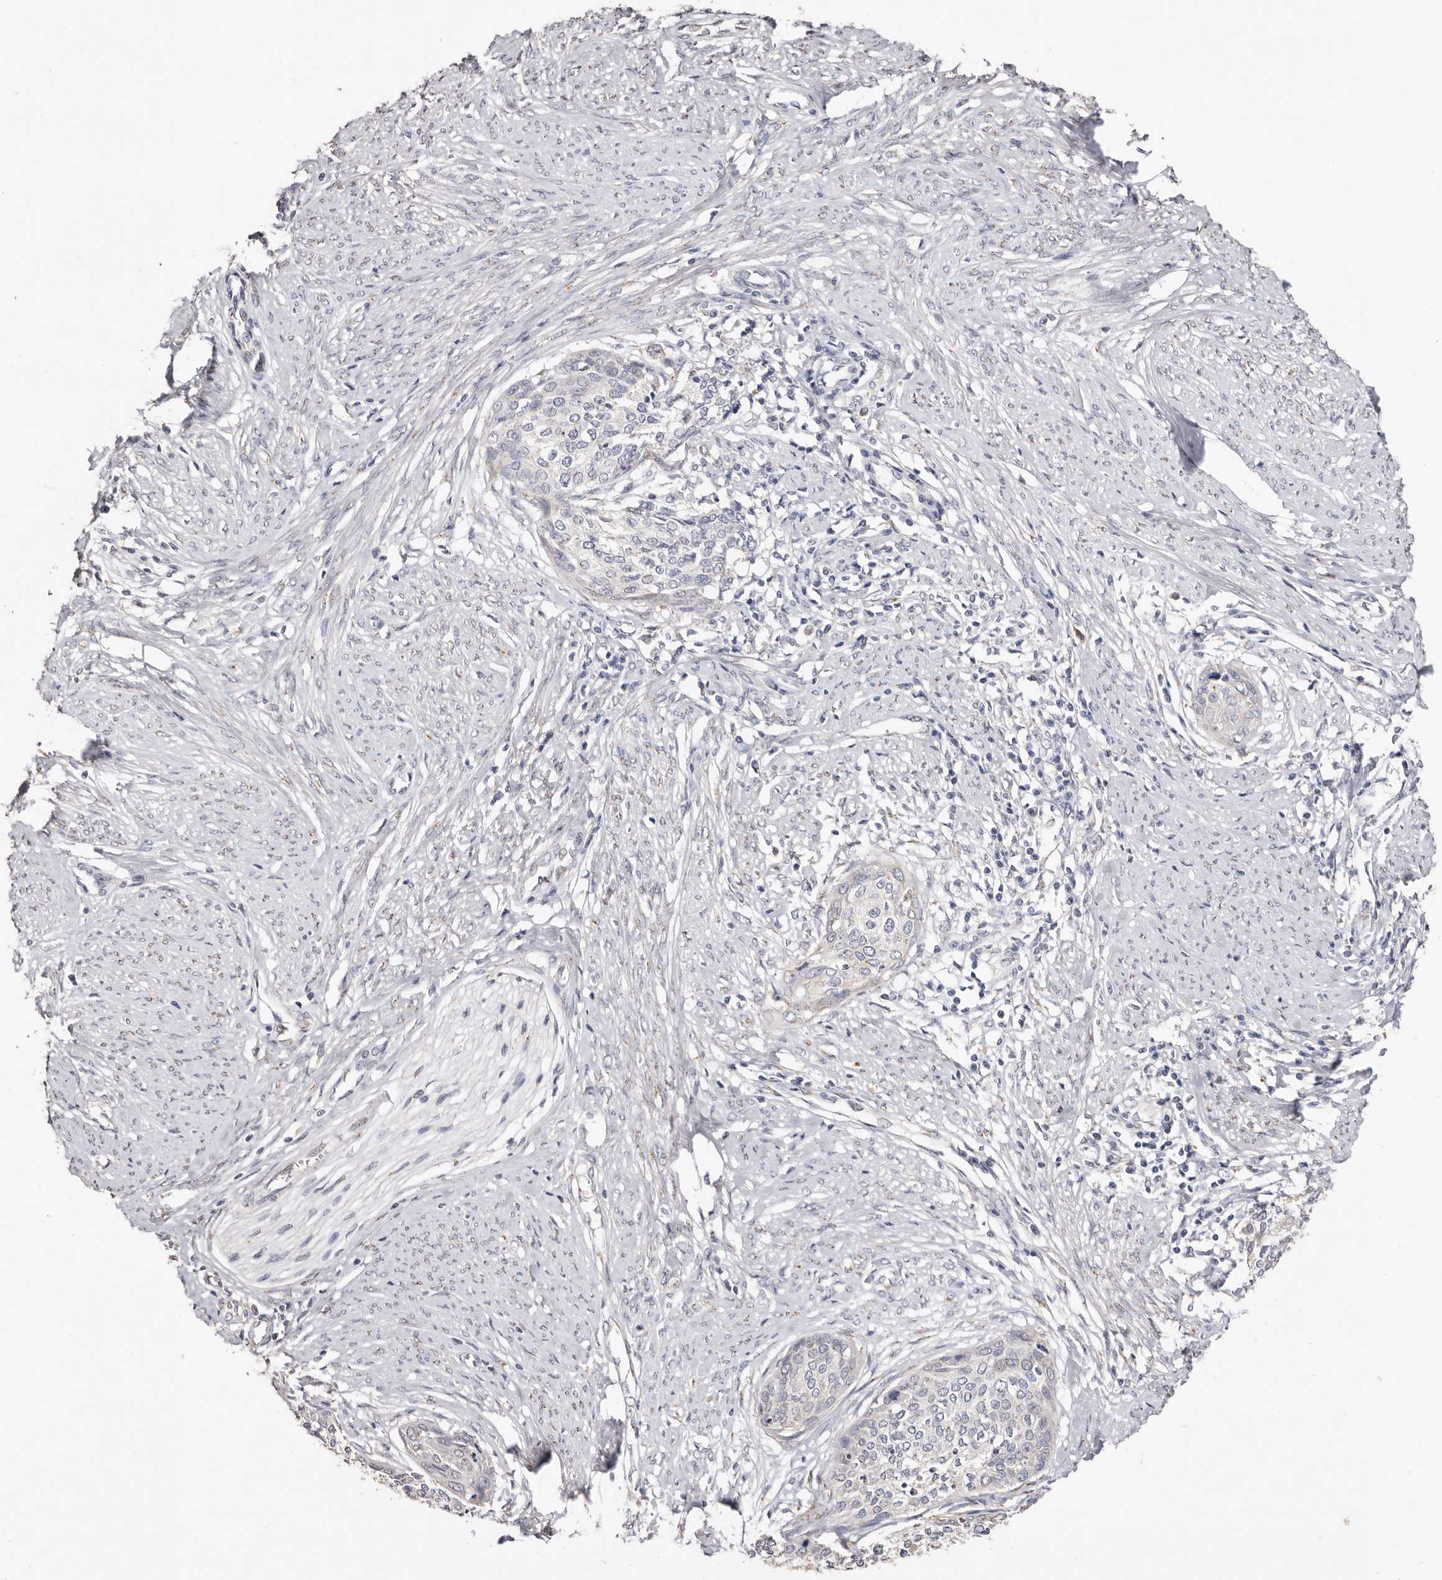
{"staining": {"intensity": "negative", "quantity": "none", "location": "none"}, "tissue": "cervical cancer", "cell_type": "Tumor cells", "image_type": "cancer", "snomed": [{"axis": "morphology", "description": "Squamous cell carcinoma, NOS"}, {"axis": "topography", "description": "Cervix"}], "caption": "High power microscopy photomicrograph of an IHC histopathology image of cervical cancer (squamous cell carcinoma), revealing no significant positivity in tumor cells.", "gene": "LGALS7B", "patient": {"sex": "female", "age": 37}}